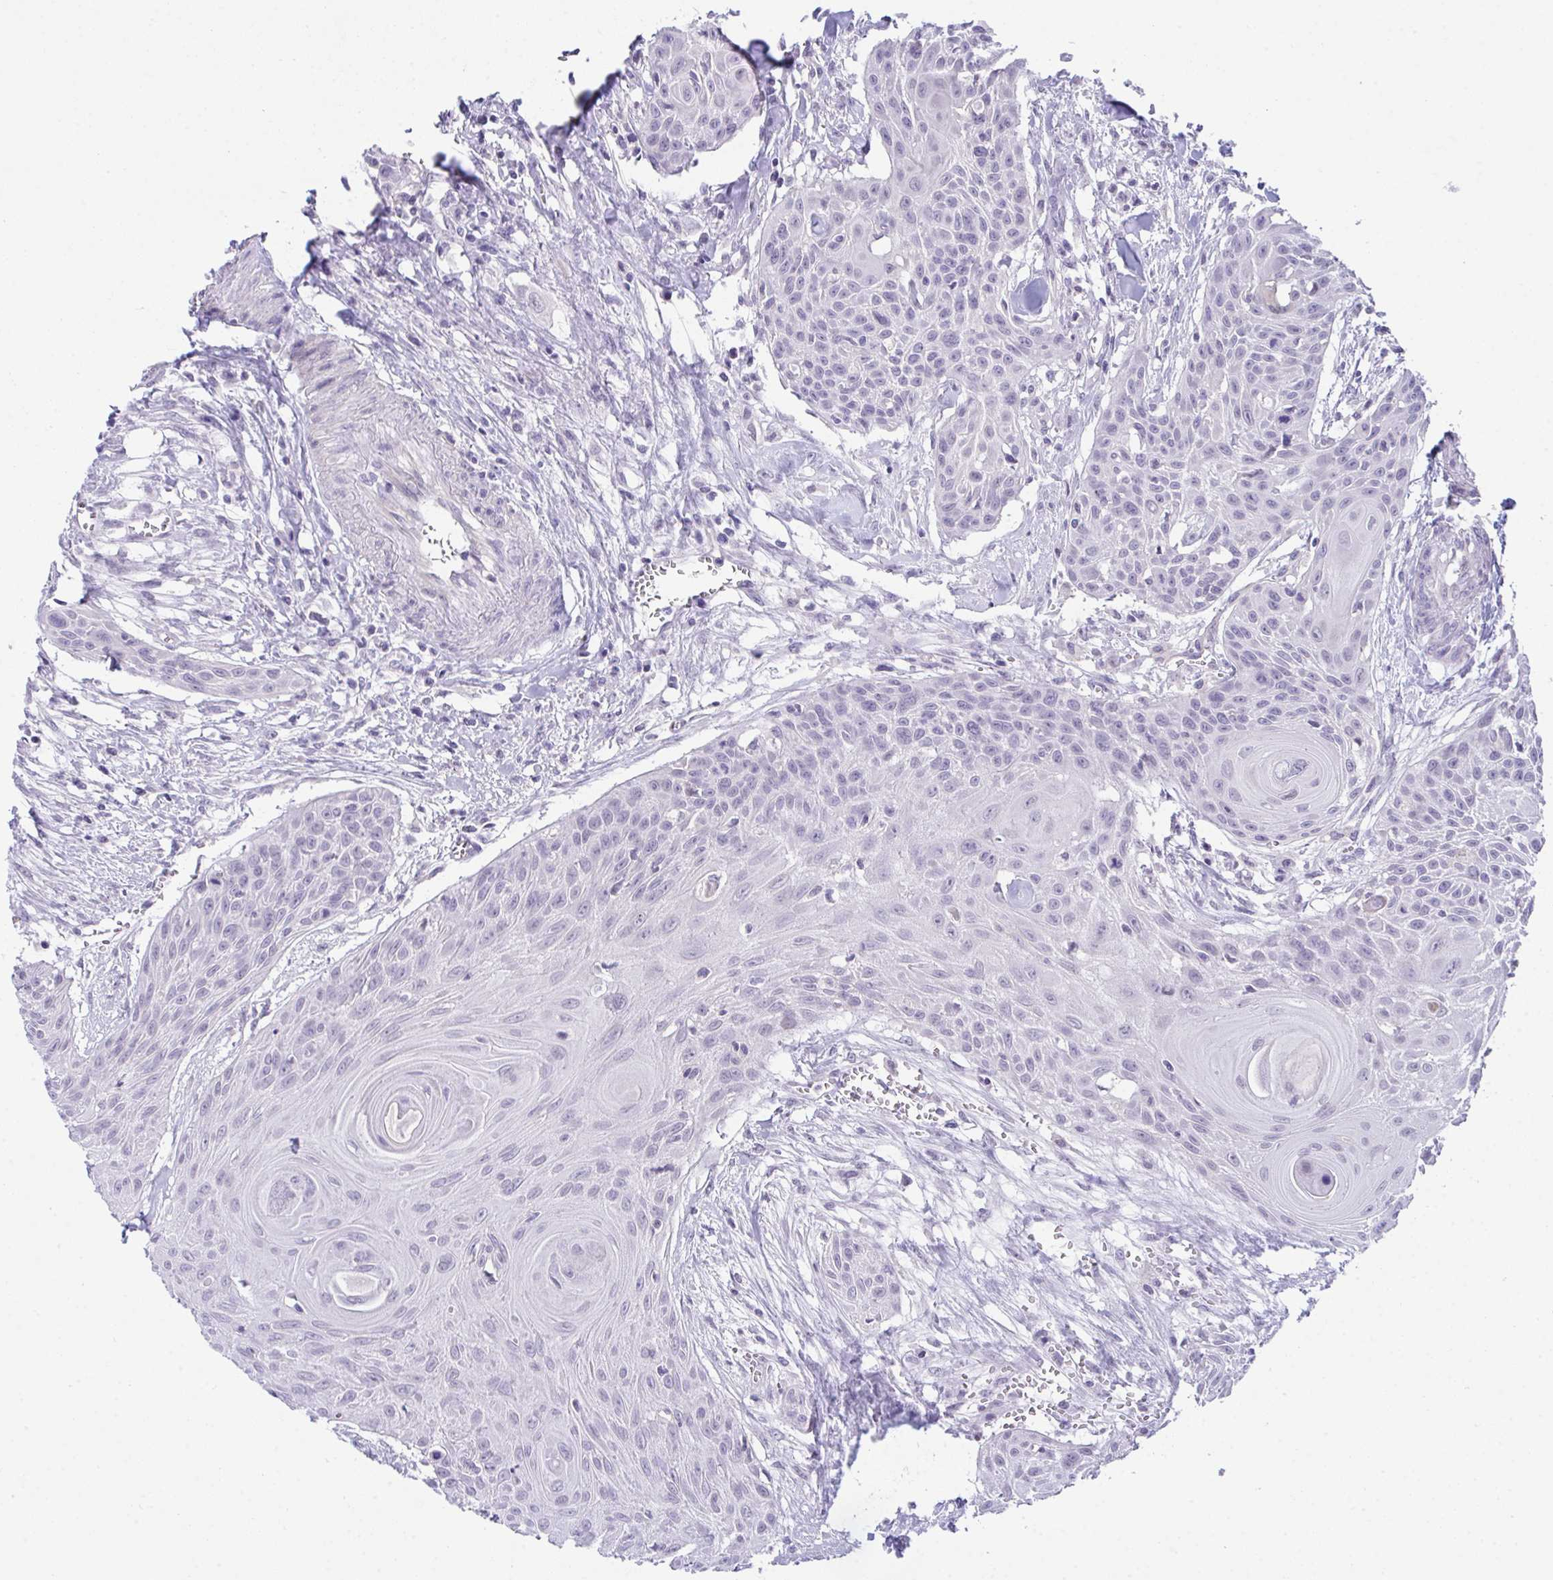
{"staining": {"intensity": "negative", "quantity": "none", "location": "none"}, "tissue": "head and neck cancer", "cell_type": "Tumor cells", "image_type": "cancer", "snomed": [{"axis": "morphology", "description": "Squamous cell carcinoma, NOS"}, {"axis": "topography", "description": "Lymph node"}, {"axis": "topography", "description": "Salivary gland"}, {"axis": "topography", "description": "Head-Neck"}], "caption": "Human head and neck cancer stained for a protein using IHC shows no positivity in tumor cells.", "gene": "ATP6V0D2", "patient": {"sex": "female", "age": 74}}